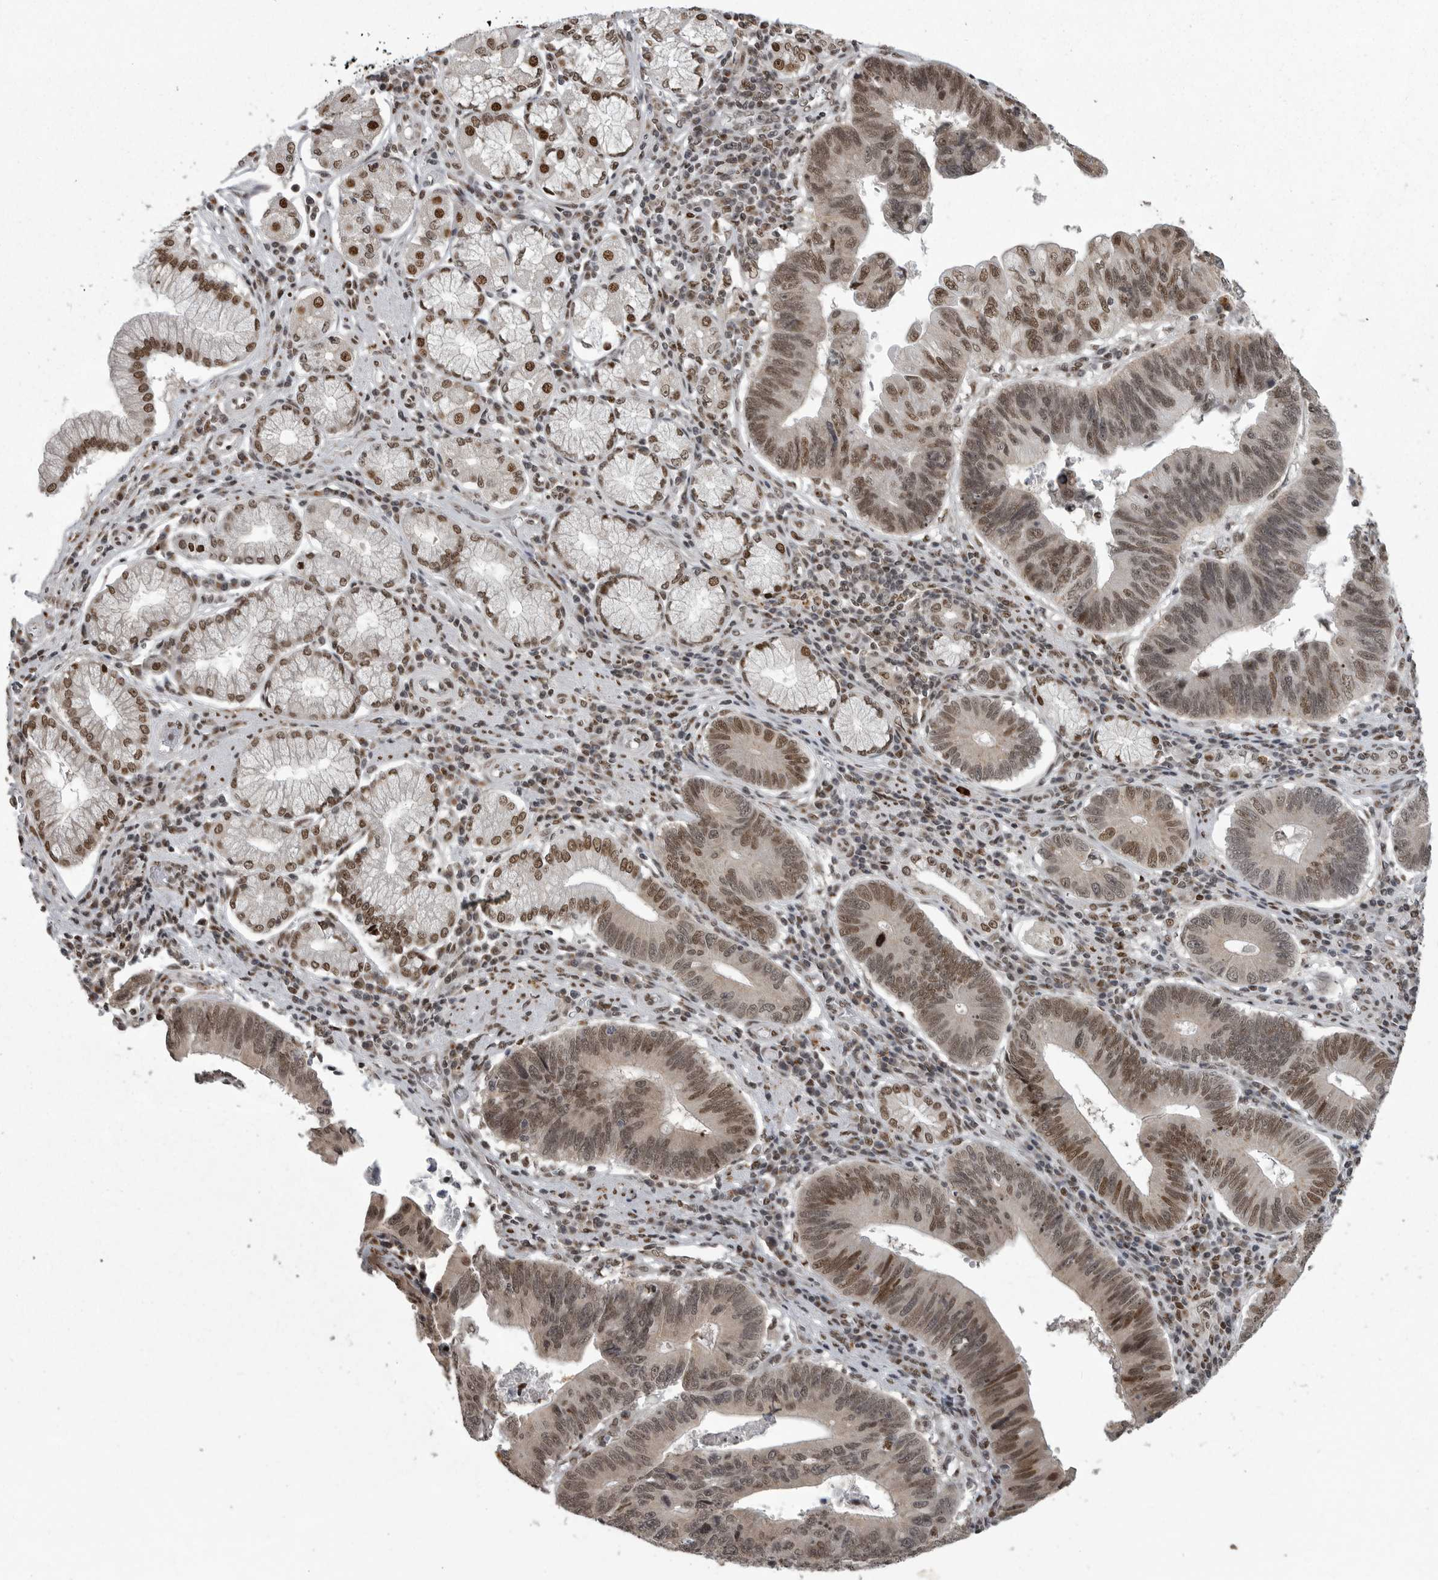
{"staining": {"intensity": "moderate", "quantity": ">75%", "location": "nuclear"}, "tissue": "stomach cancer", "cell_type": "Tumor cells", "image_type": "cancer", "snomed": [{"axis": "morphology", "description": "Adenocarcinoma, NOS"}, {"axis": "topography", "description": "Stomach"}], "caption": "Adenocarcinoma (stomach) tissue demonstrates moderate nuclear expression in about >75% of tumor cells", "gene": "YAF2", "patient": {"sex": "male", "age": 59}}